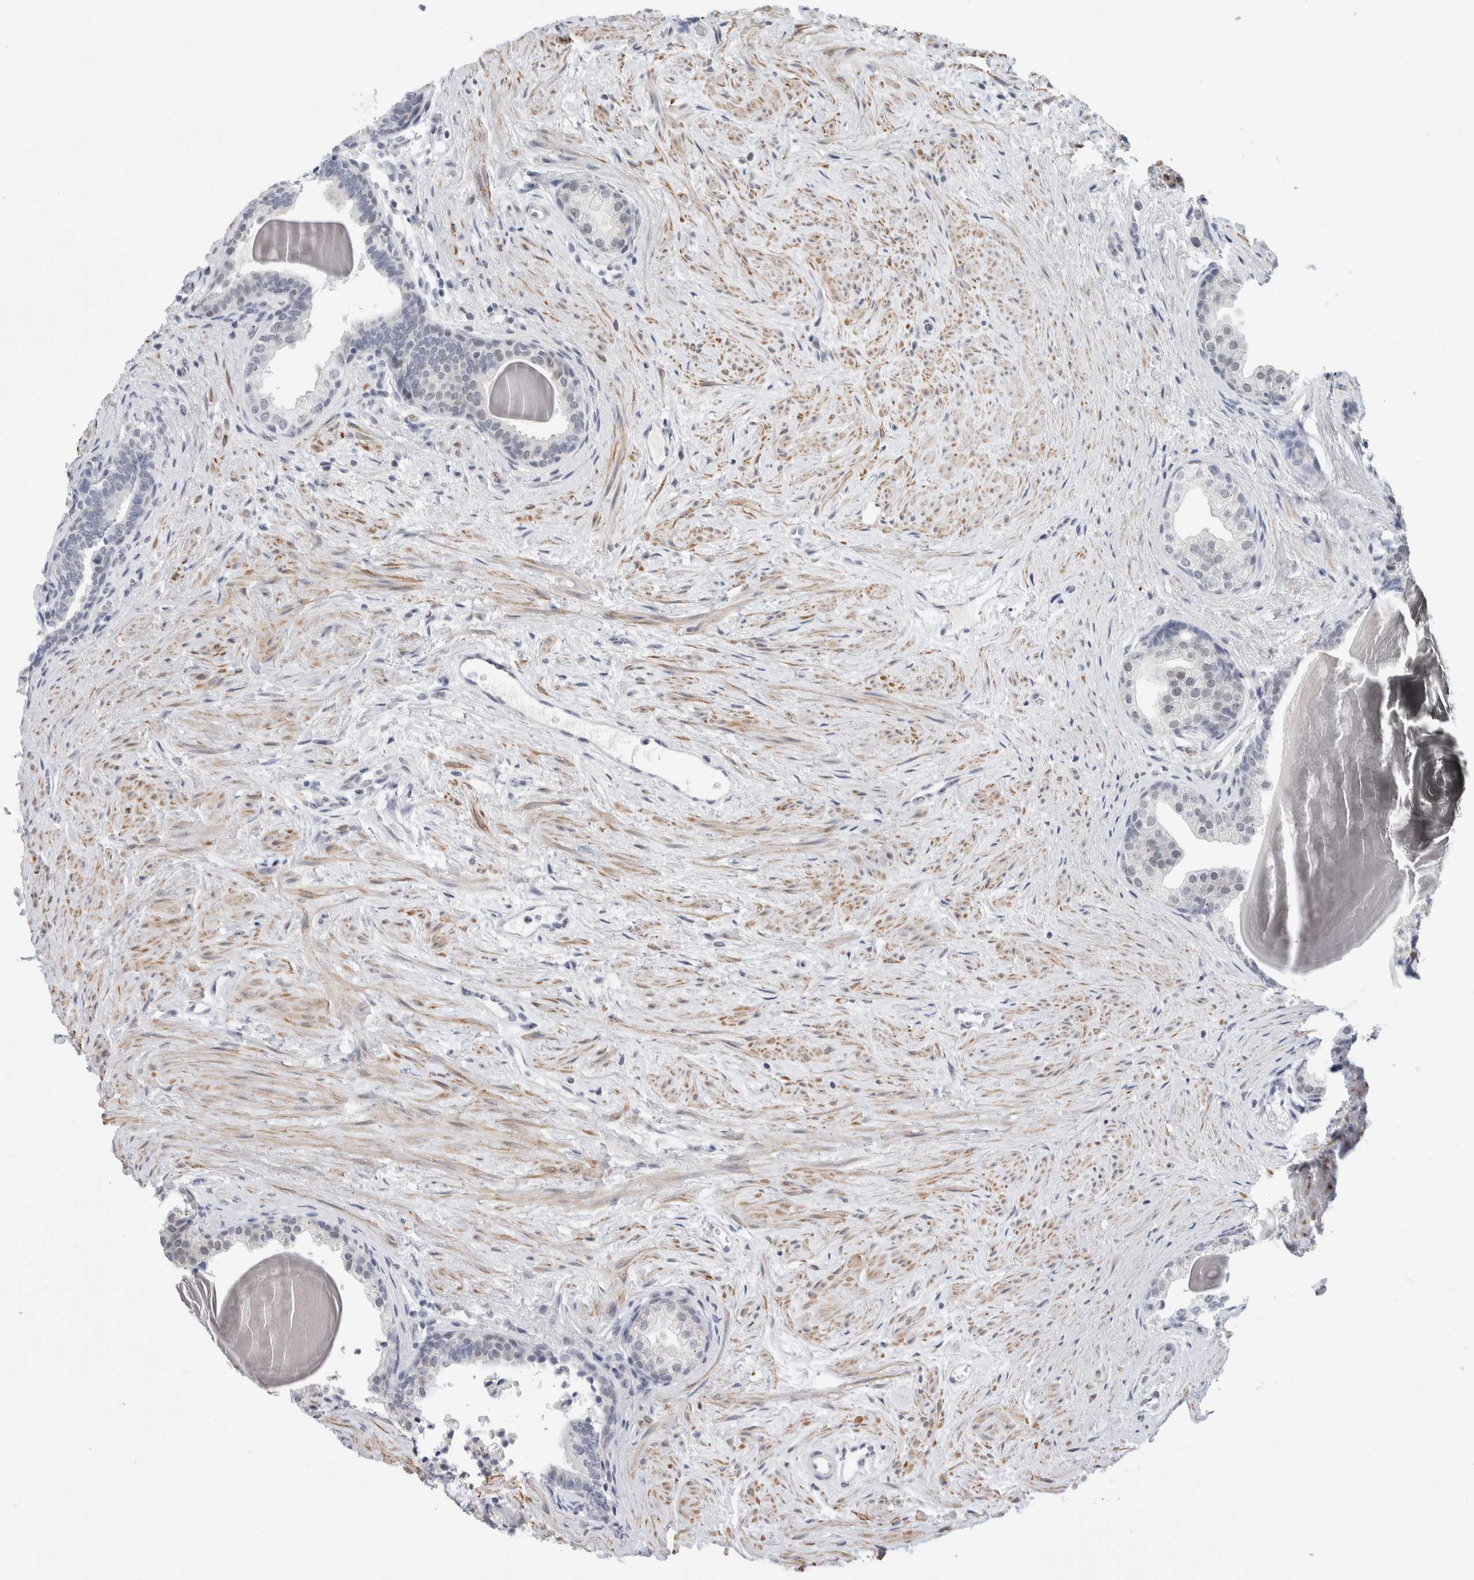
{"staining": {"intensity": "negative", "quantity": "none", "location": "none"}, "tissue": "prostate", "cell_type": "Glandular cells", "image_type": "normal", "snomed": [{"axis": "morphology", "description": "Normal tissue, NOS"}, {"axis": "topography", "description": "Prostate"}], "caption": "A high-resolution photomicrograph shows immunohistochemistry staining of benign prostate, which reveals no significant positivity in glandular cells. (DAB (3,3'-diaminobenzidine) immunohistochemistry (IHC) visualized using brightfield microscopy, high magnification).", "gene": "KNL1", "patient": {"sex": "male", "age": 48}}